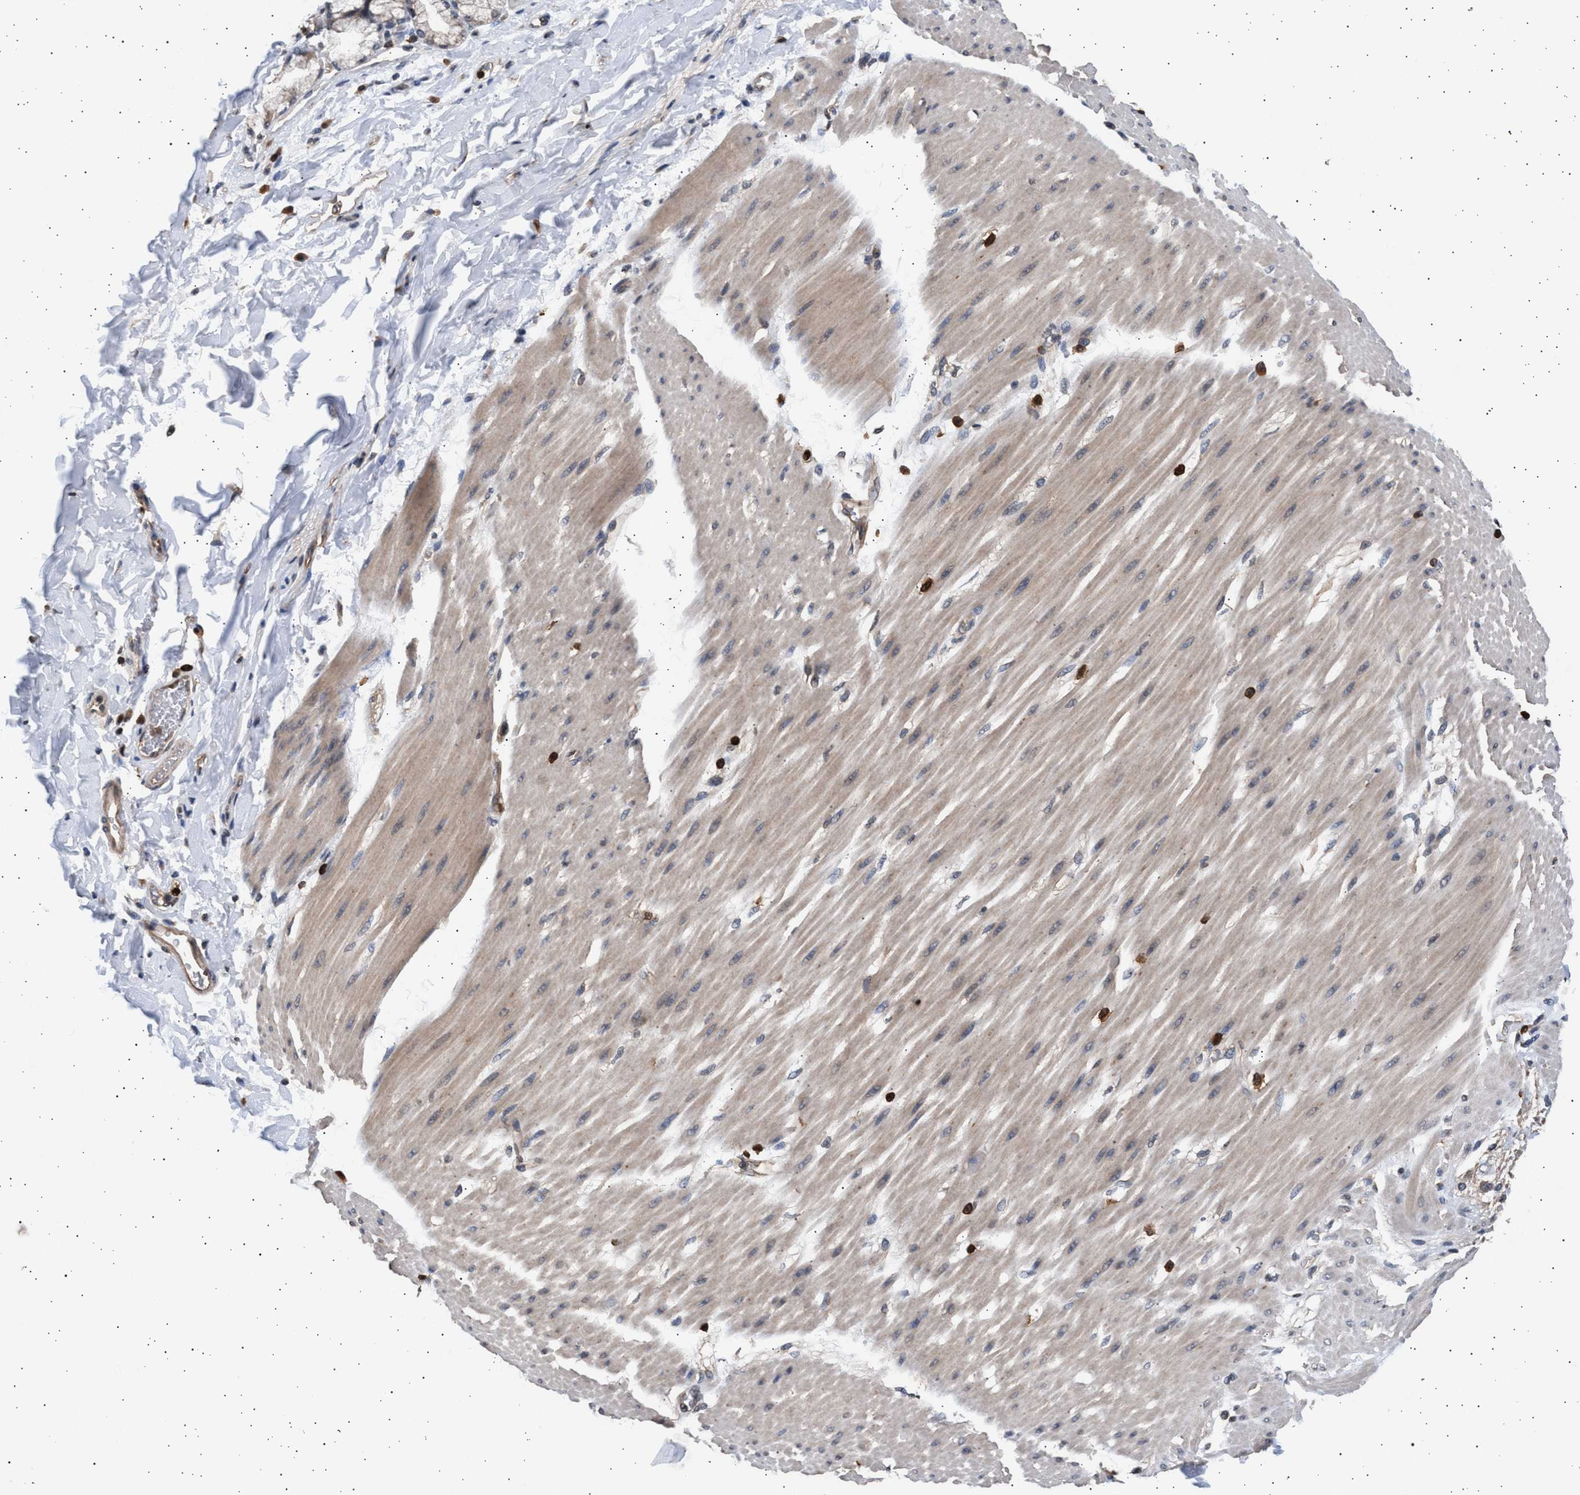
{"staining": {"intensity": "negative", "quantity": "none", "location": "none"}, "tissue": "adipose tissue", "cell_type": "Adipocytes", "image_type": "normal", "snomed": [{"axis": "morphology", "description": "Normal tissue, NOS"}, {"axis": "morphology", "description": "Adenocarcinoma, NOS"}, {"axis": "topography", "description": "Duodenum"}, {"axis": "topography", "description": "Peripheral nerve tissue"}], "caption": "Immunohistochemical staining of benign adipose tissue displays no significant positivity in adipocytes. (DAB (3,3'-diaminobenzidine) immunohistochemistry (IHC) with hematoxylin counter stain).", "gene": "GRAP2", "patient": {"sex": "female", "age": 60}}